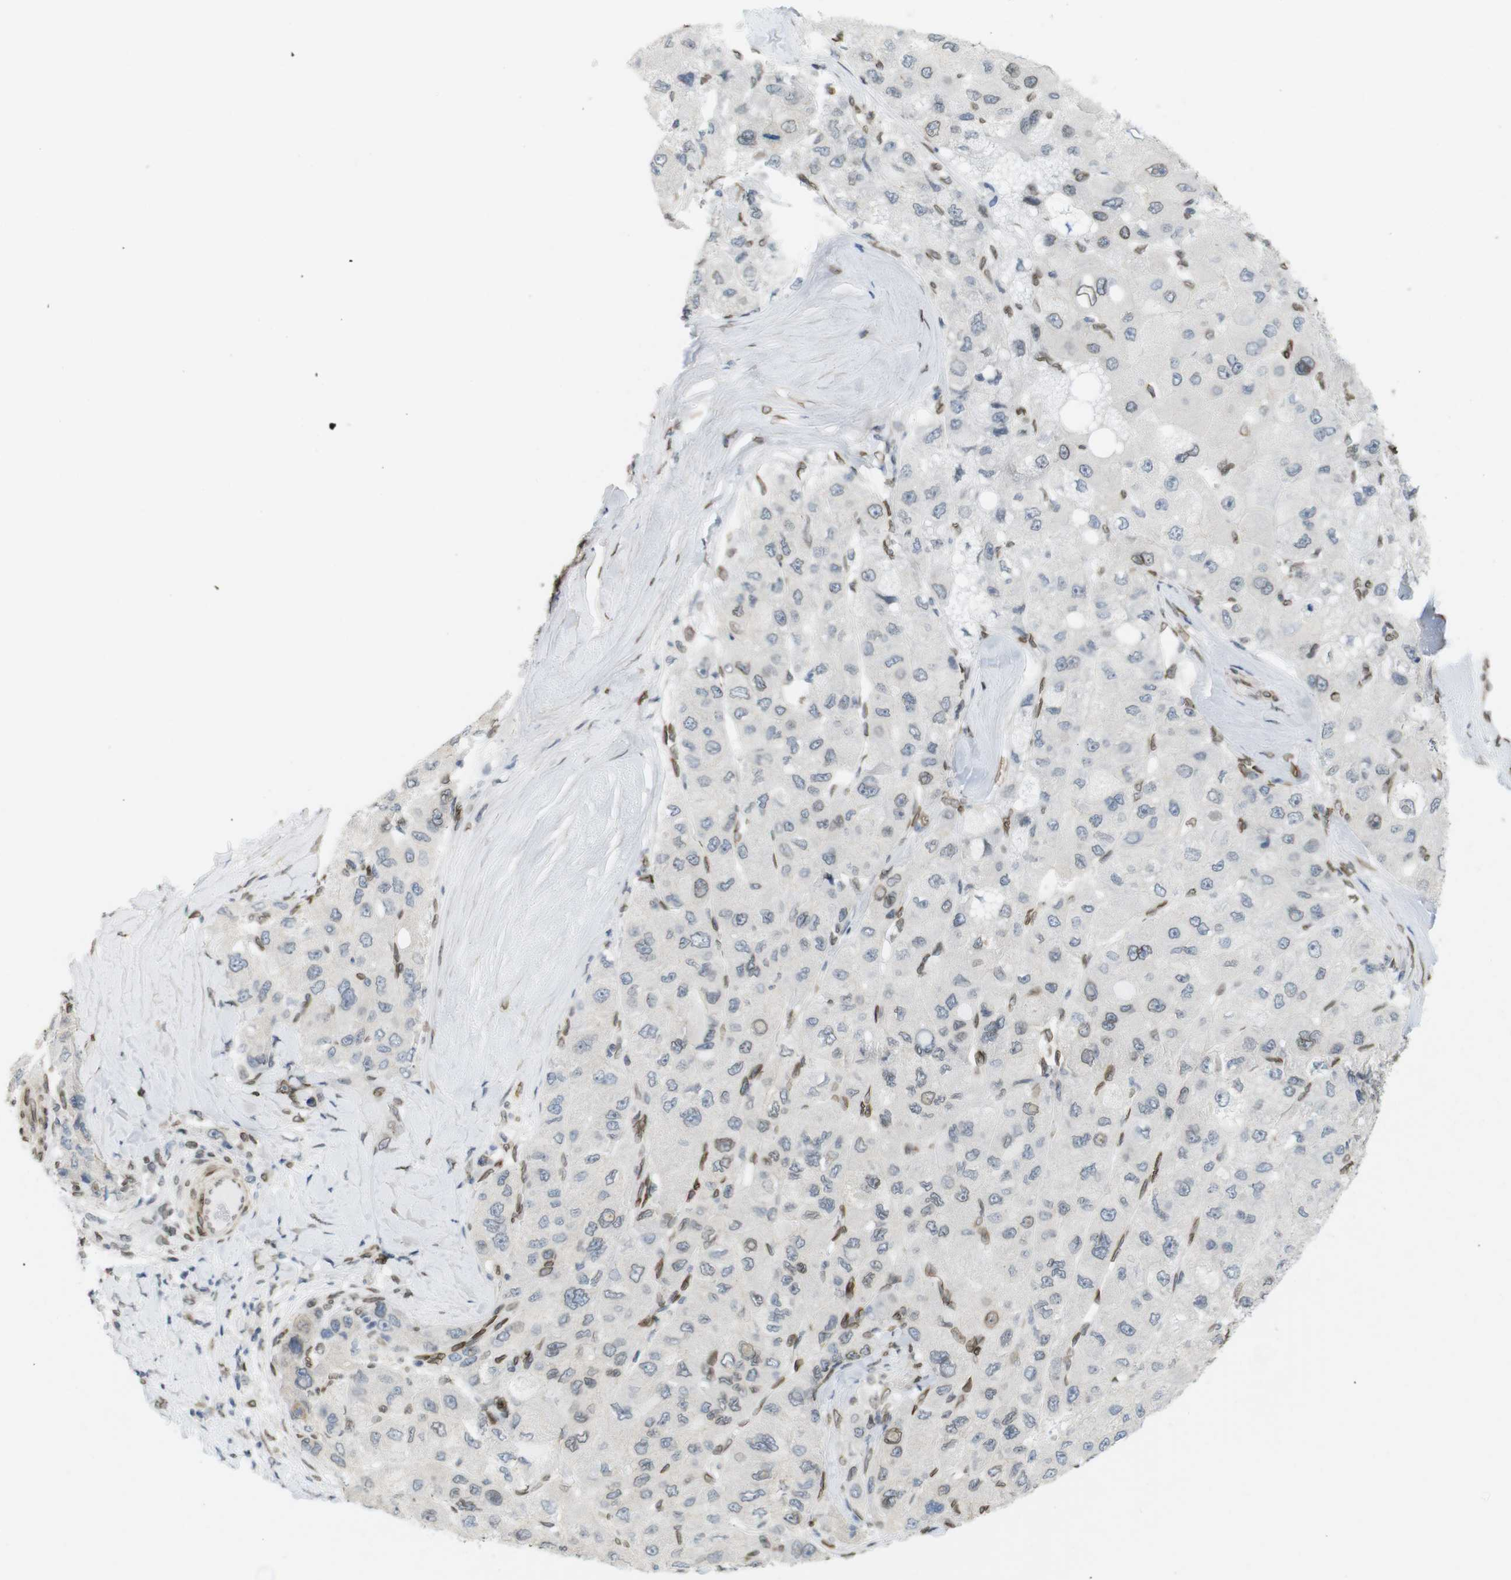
{"staining": {"intensity": "weak", "quantity": "25%-75%", "location": "cytoplasmic/membranous,nuclear"}, "tissue": "liver cancer", "cell_type": "Tumor cells", "image_type": "cancer", "snomed": [{"axis": "morphology", "description": "Carcinoma, Hepatocellular, NOS"}, {"axis": "topography", "description": "Liver"}], "caption": "Tumor cells demonstrate low levels of weak cytoplasmic/membranous and nuclear expression in approximately 25%-75% of cells in human liver cancer (hepatocellular carcinoma).", "gene": "ARL6IP6", "patient": {"sex": "male", "age": 80}}